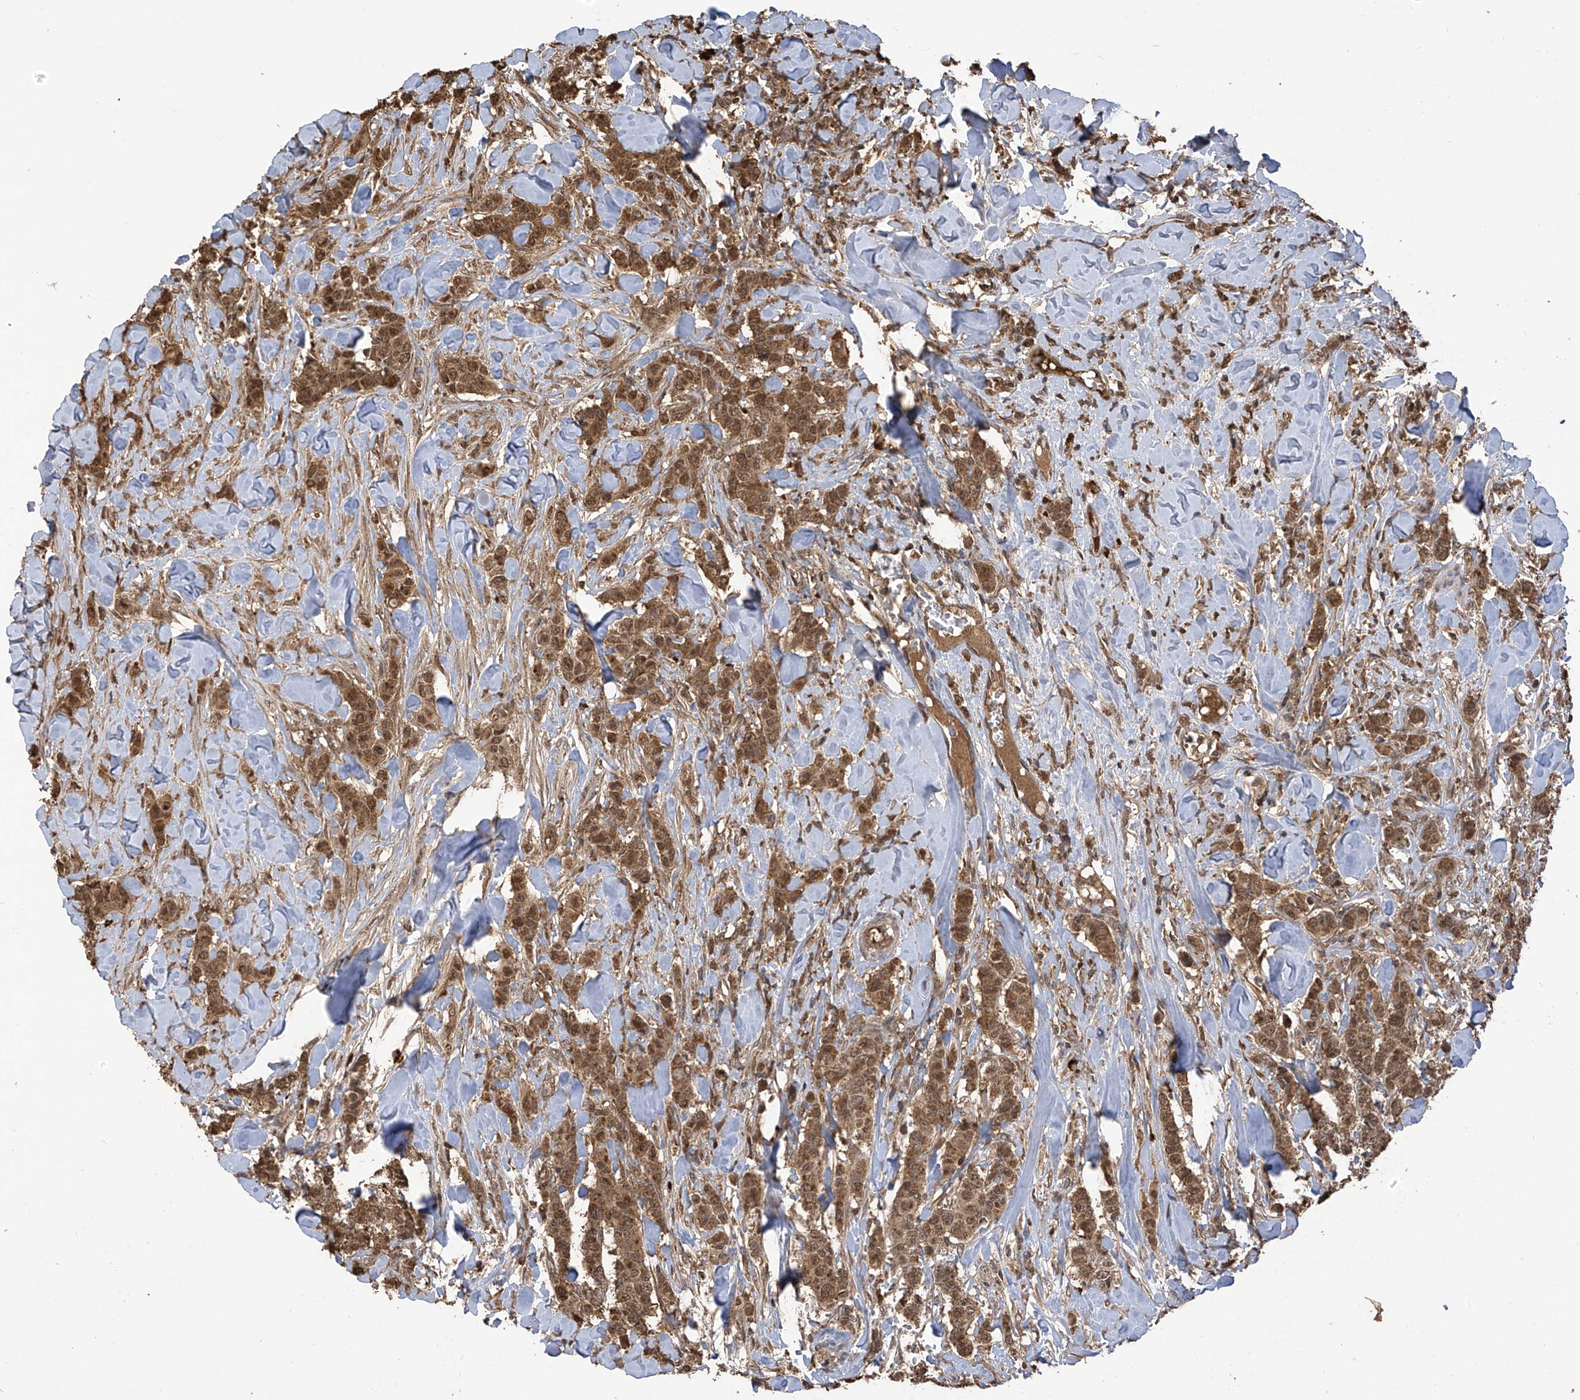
{"staining": {"intensity": "moderate", "quantity": ">75%", "location": "cytoplasmic/membranous,nuclear"}, "tissue": "breast cancer", "cell_type": "Tumor cells", "image_type": "cancer", "snomed": [{"axis": "morphology", "description": "Duct carcinoma"}, {"axis": "topography", "description": "Breast"}], "caption": "Brown immunohistochemical staining in breast cancer (invasive ductal carcinoma) shows moderate cytoplasmic/membranous and nuclear positivity in approximately >75% of tumor cells.", "gene": "PNPT1", "patient": {"sex": "female", "age": 40}}